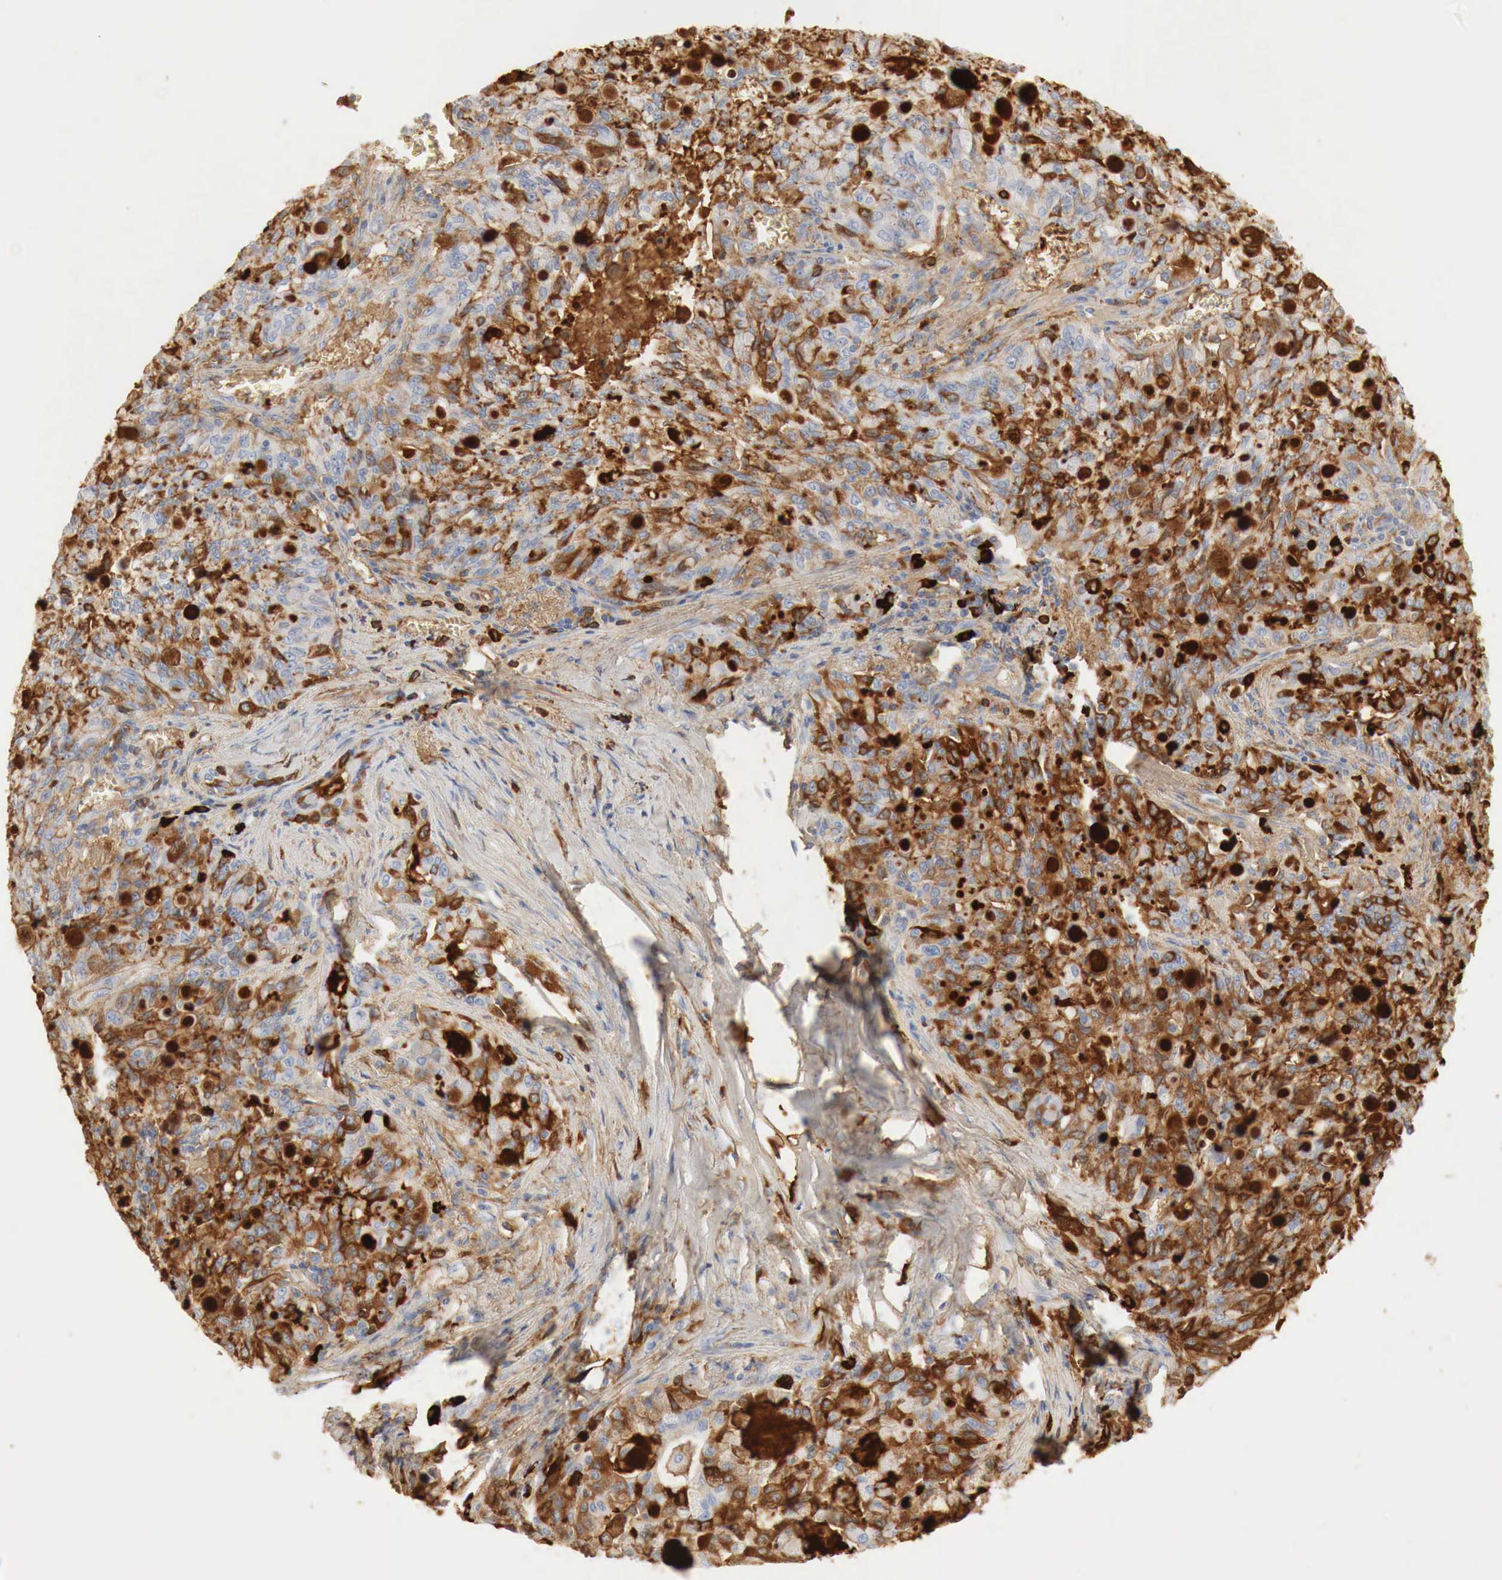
{"staining": {"intensity": "moderate", "quantity": "25%-75%", "location": "cytoplasmic/membranous"}, "tissue": "lung cancer", "cell_type": "Tumor cells", "image_type": "cancer", "snomed": [{"axis": "morphology", "description": "Adenocarcinoma, NOS"}, {"axis": "topography", "description": "Lung"}], "caption": "Protein expression analysis of human lung cancer (adenocarcinoma) reveals moderate cytoplasmic/membranous expression in about 25%-75% of tumor cells.", "gene": "IGLC3", "patient": {"sex": "female", "age": 44}}